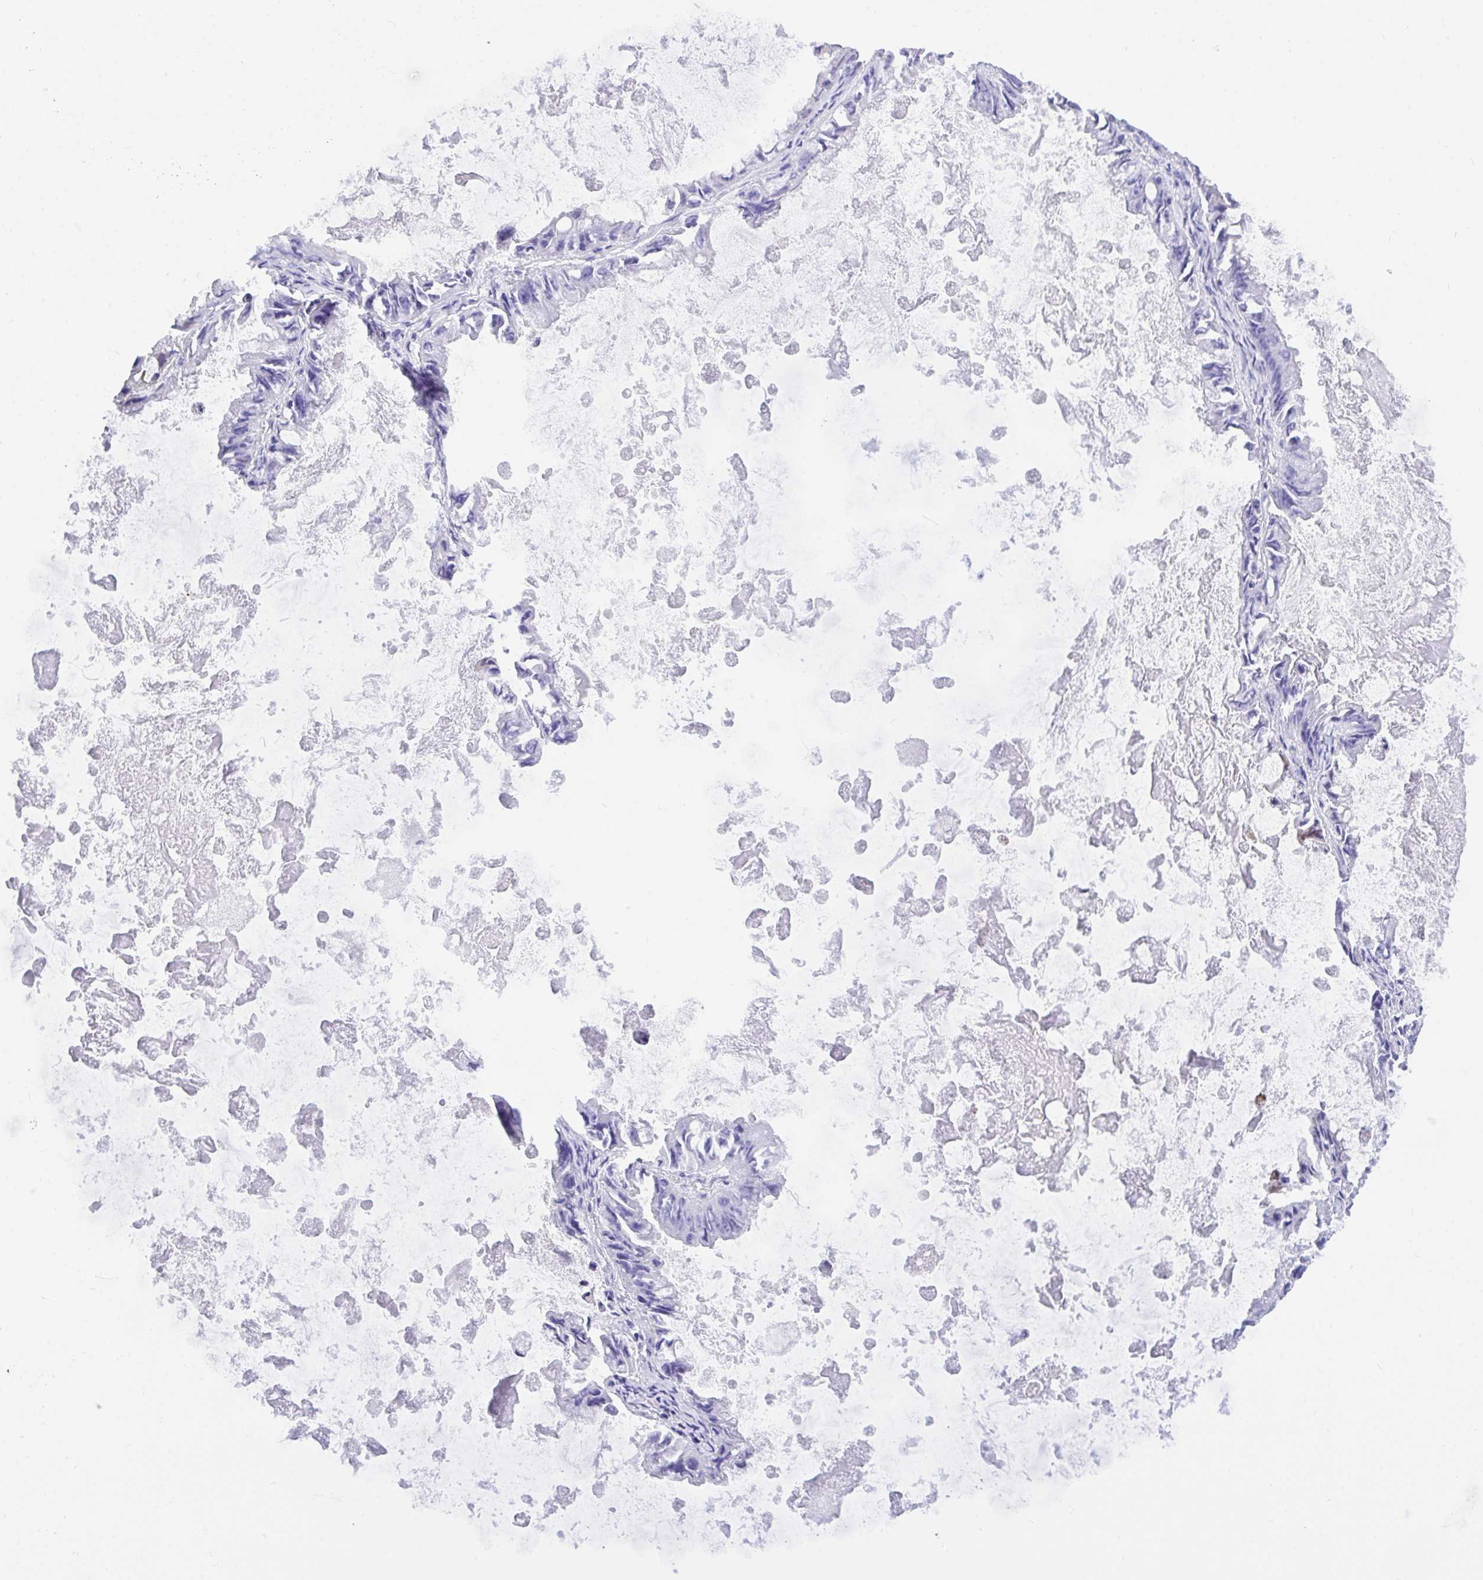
{"staining": {"intensity": "negative", "quantity": "none", "location": "none"}, "tissue": "ovarian cancer", "cell_type": "Tumor cells", "image_type": "cancer", "snomed": [{"axis": "morphology", "description": "Cystadenocarcinoma, mucinous, NOS"}, {"axis": "topography", "description": "Ovary"}], "caption": "A high-resolution image shows IHC staining of ovarian mucinous cystadenocarcinoma, which shows no significant staining in tumor cells. The staining is performed using DAB brown chromogen with nuclei counter-stained in using hematoxylin.", "gene": "BEST4", "patient": {"sex": "female", "age": 61}}